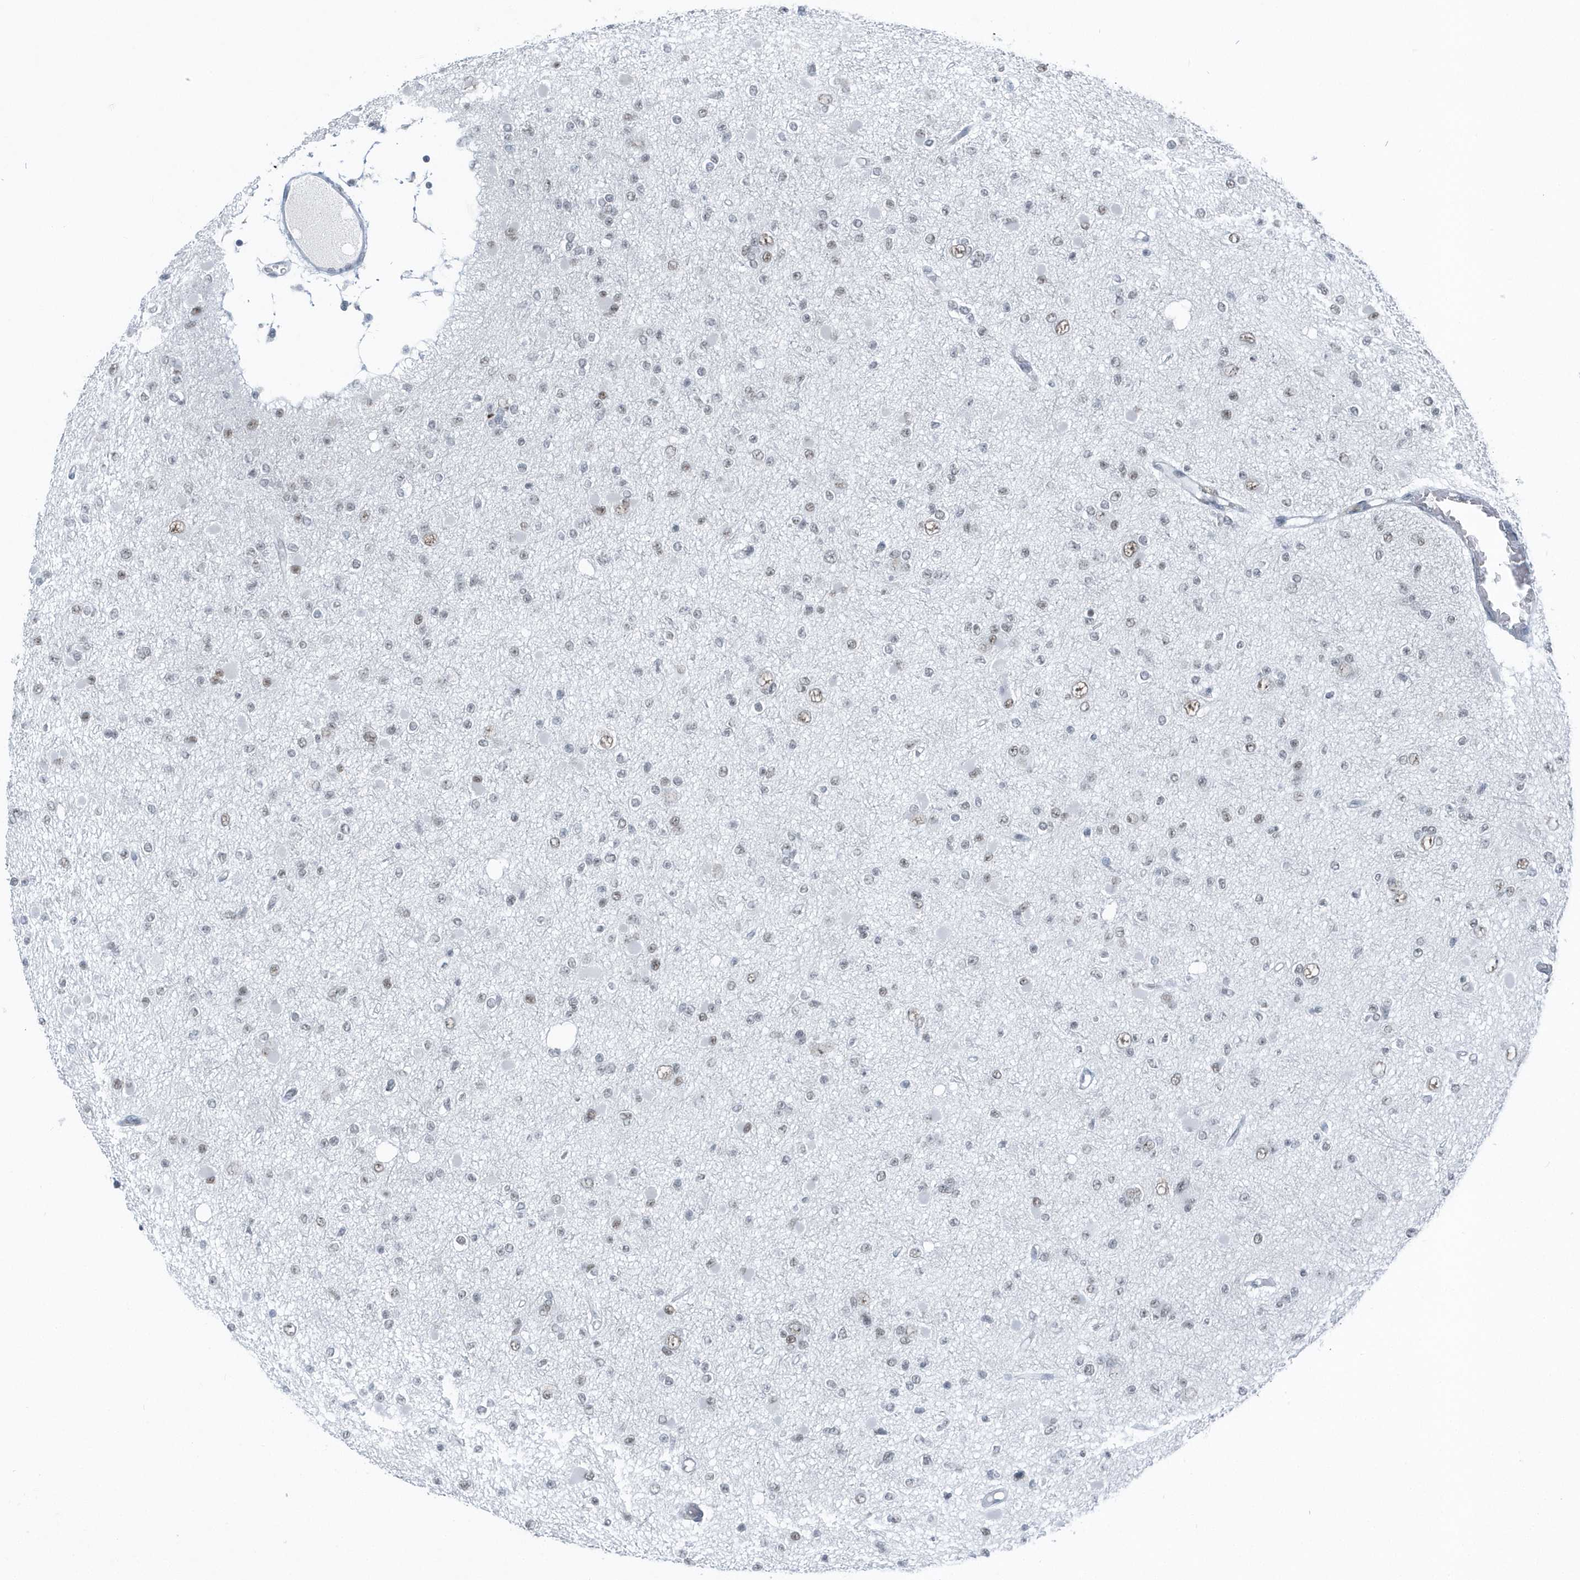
{"staining": {"intensity": "weak", "quantity": "<25%", "location": "nuclear"}, "tissue": "glioma", "cell_type": "Tumor cells", "image_type": "cancer", "snomed": [{"axis": "morphology", "description": "Glioma, malignant, Low grade"}, {"axis": "topography", "description": "Brain"}], "caption": "IHC histopathology image of neoplastic tissue: glioma stained with DAB (3,3'-diaminobenzidine) reveals no significant protein staining in tumor cells.", "gene": "FIP1L1", "patient": {"sex": "female", "age": 22}}